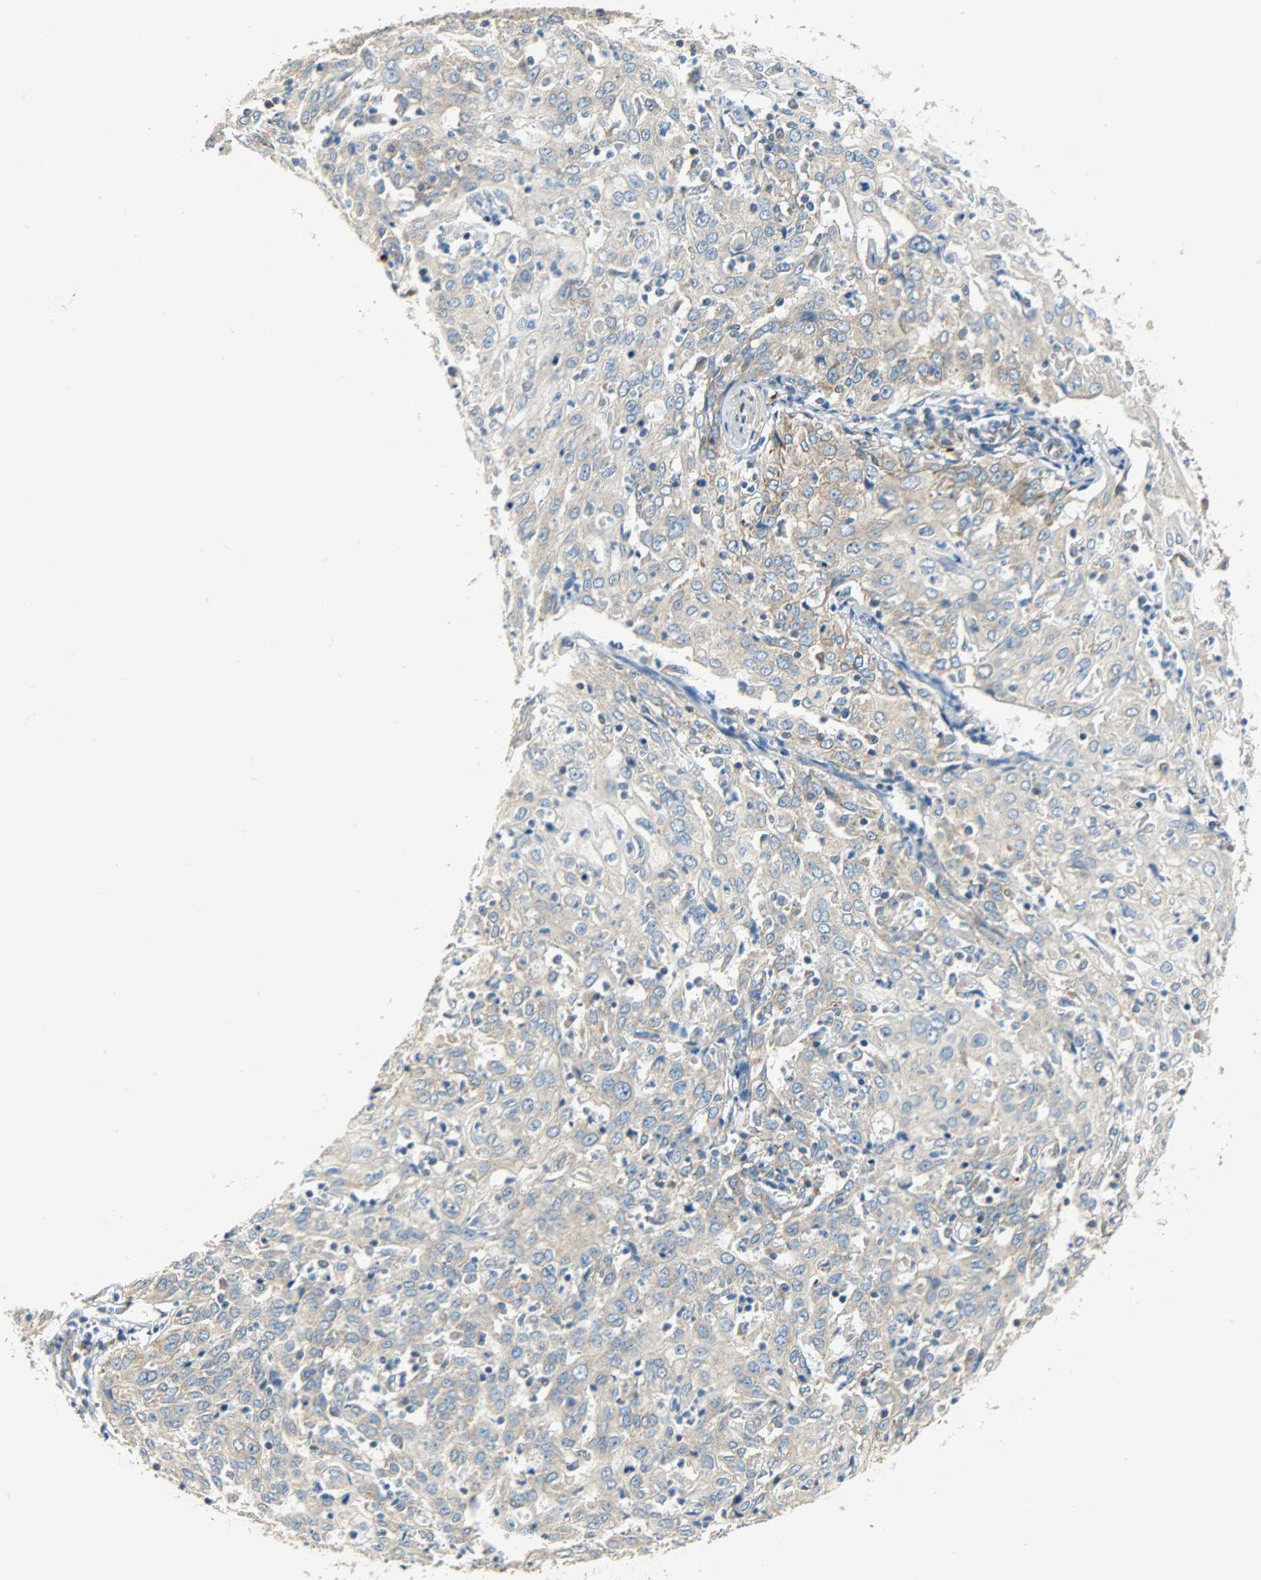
{"staining": {"intensity": "moderate", "quantity": "25%-75%", "location": "cytoplasmic/membranous"}, "tissue": "cervical cancer", "cell_type": "Tumor cells", "image_type": "cancer", "snomed": [{"axis": "morphology", "description": "Squamous cell carcinoma, NOS"}, {"axis": "topography", "description": "Cervix"}], "caption": "Moderate cytoplasmic/membranous staining is appreciated in approximately 25%-75% of tumor cells in squamous cell carcinoma (cervical). Nuclei are stained in blue.", "gene": "C1orf198", "patient": {"sex": "female", "age": 39}}